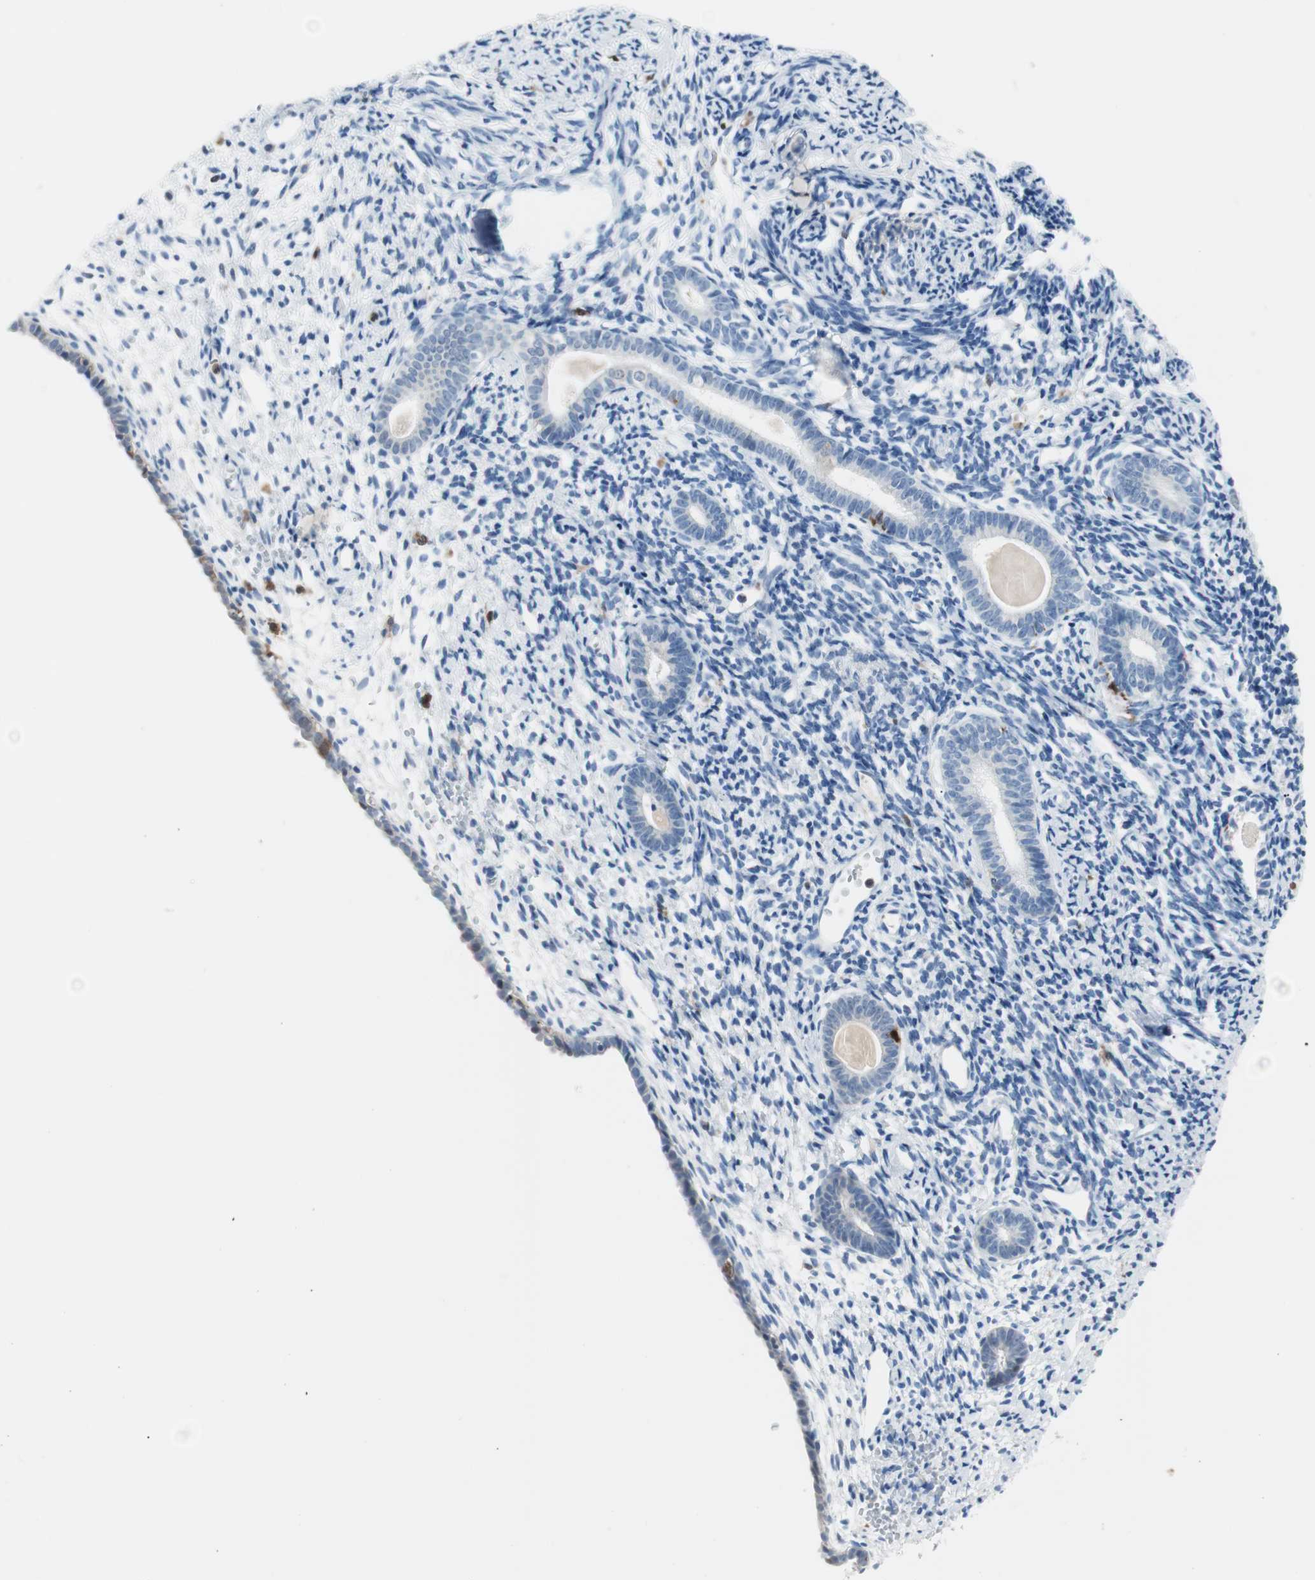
{"staining": {"intensity": "negative", "quantity": "none", "location": "none"}, "tissue": "endometrium", "cell_type": "Cells in endometrial stroma", "image_type": "normal", "snomed": [{"axis": "morphology", "description": "Normal tissue, NOS"}, {"axis": "topography", "description": "Endometrium"}], "caption": "The image shows no significant expression in cells in endometrial stroma of endometrium. Brightfield microscopy of immunohistochemistry (IHC) stained with DAB (3,3'-diaminobenzidine) (brown) and hematoxylin (blue), captured at high magnification.", "gene": "IL18", "patient": {"sex": "female", "age": 71}}